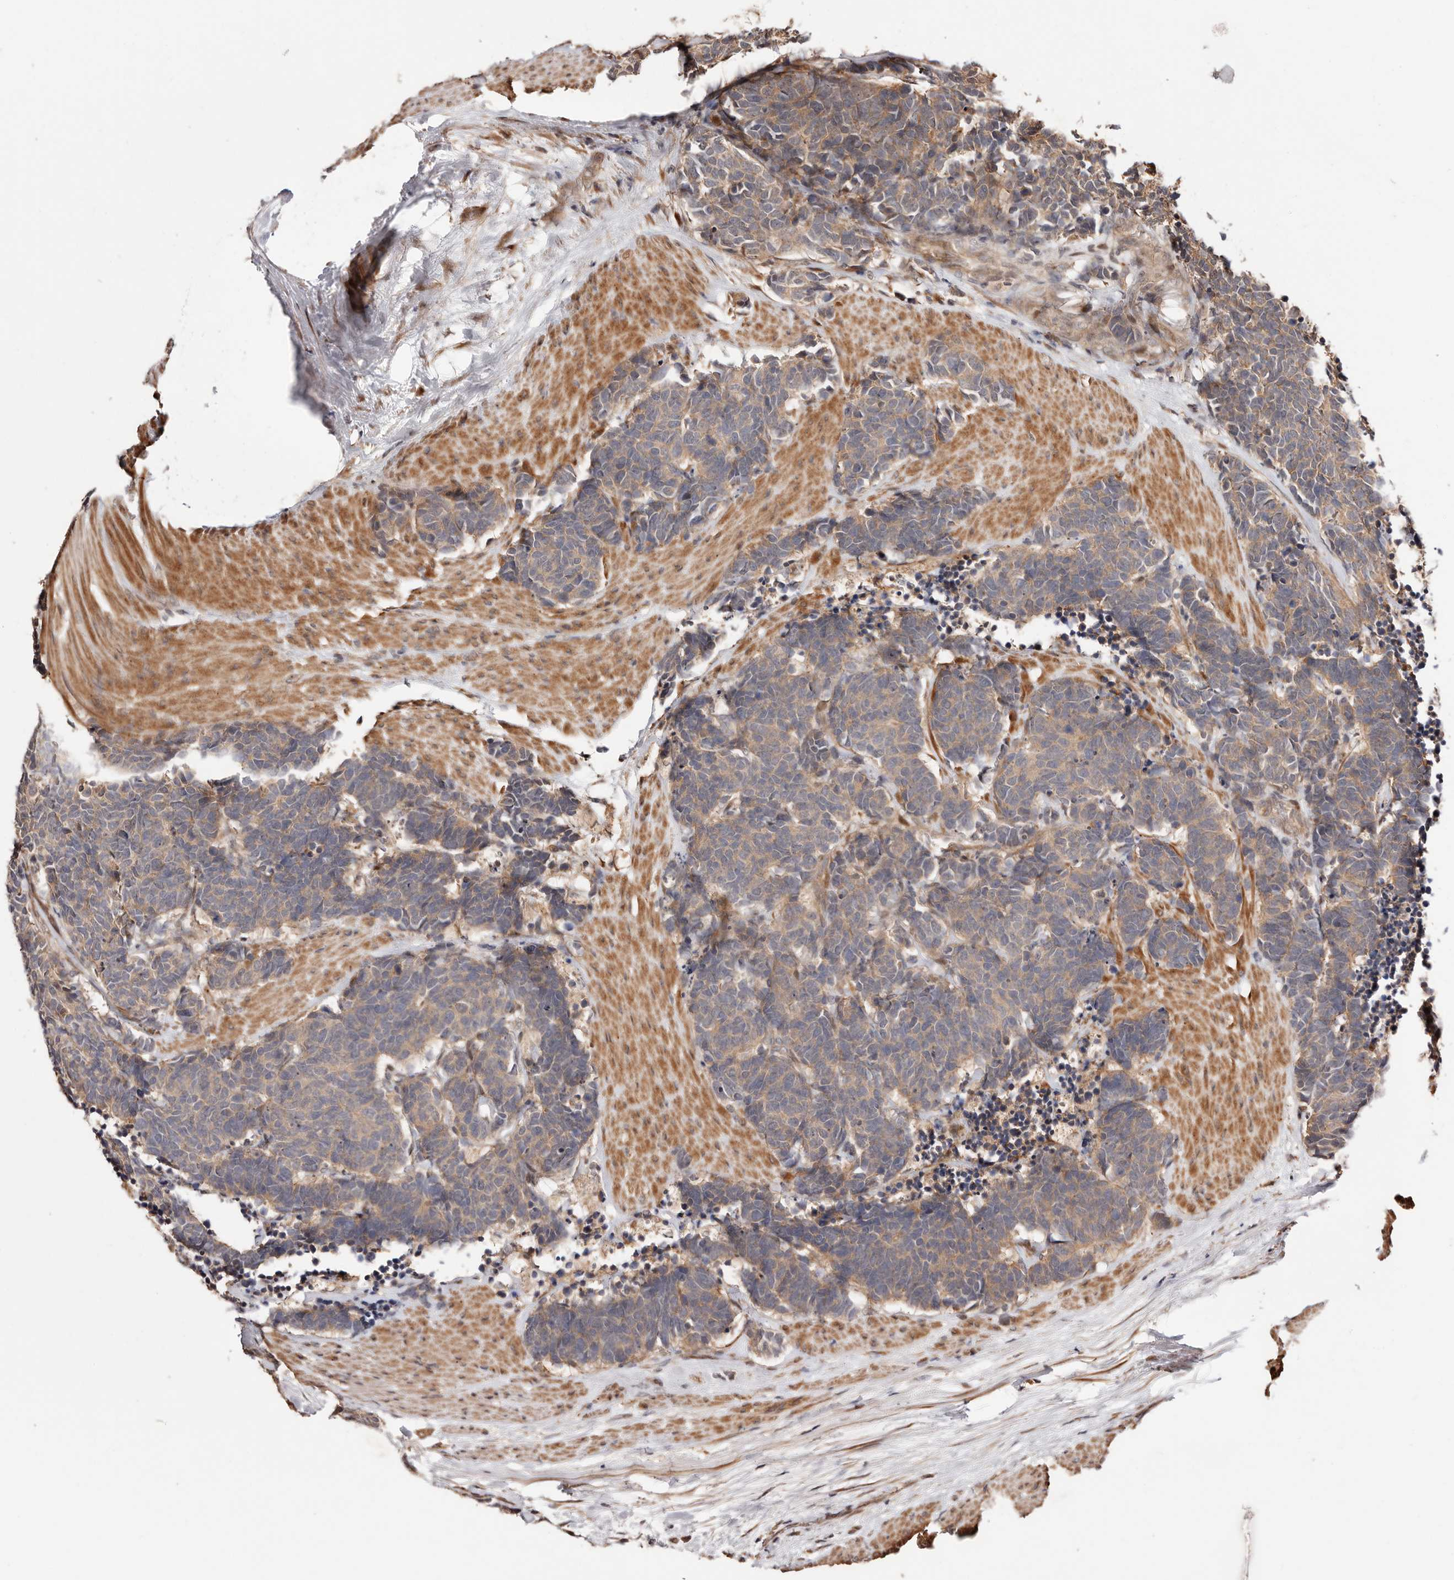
{"staining": {"intensity": "weak", "quantity": ">75%", "location": "cytoplasmic/membranous"}, "tissue": "carcinoid", "cell_type": "Tumor cells", "image_type": "cancer", "snomed": [{"axis": "morphology", "description": "Carcinoma, NOS"}, {"axis": "morphology", "description": "Carcinoid, malignant, NOS"}, {"axis": "topography", "description": "Urinary bladder"}], "caption": "Brown immunohistochemical staining in carcinoma reveals weak cytoplasmic/membranous positivity in approximately >75% of tumor cells. Using DAB (brown) and hematoxylin (blue) stains, captured at high magnification using brightfield microscopy.", "gene": "PTPN22", "patient": {"sex": "male", "age": 57}}